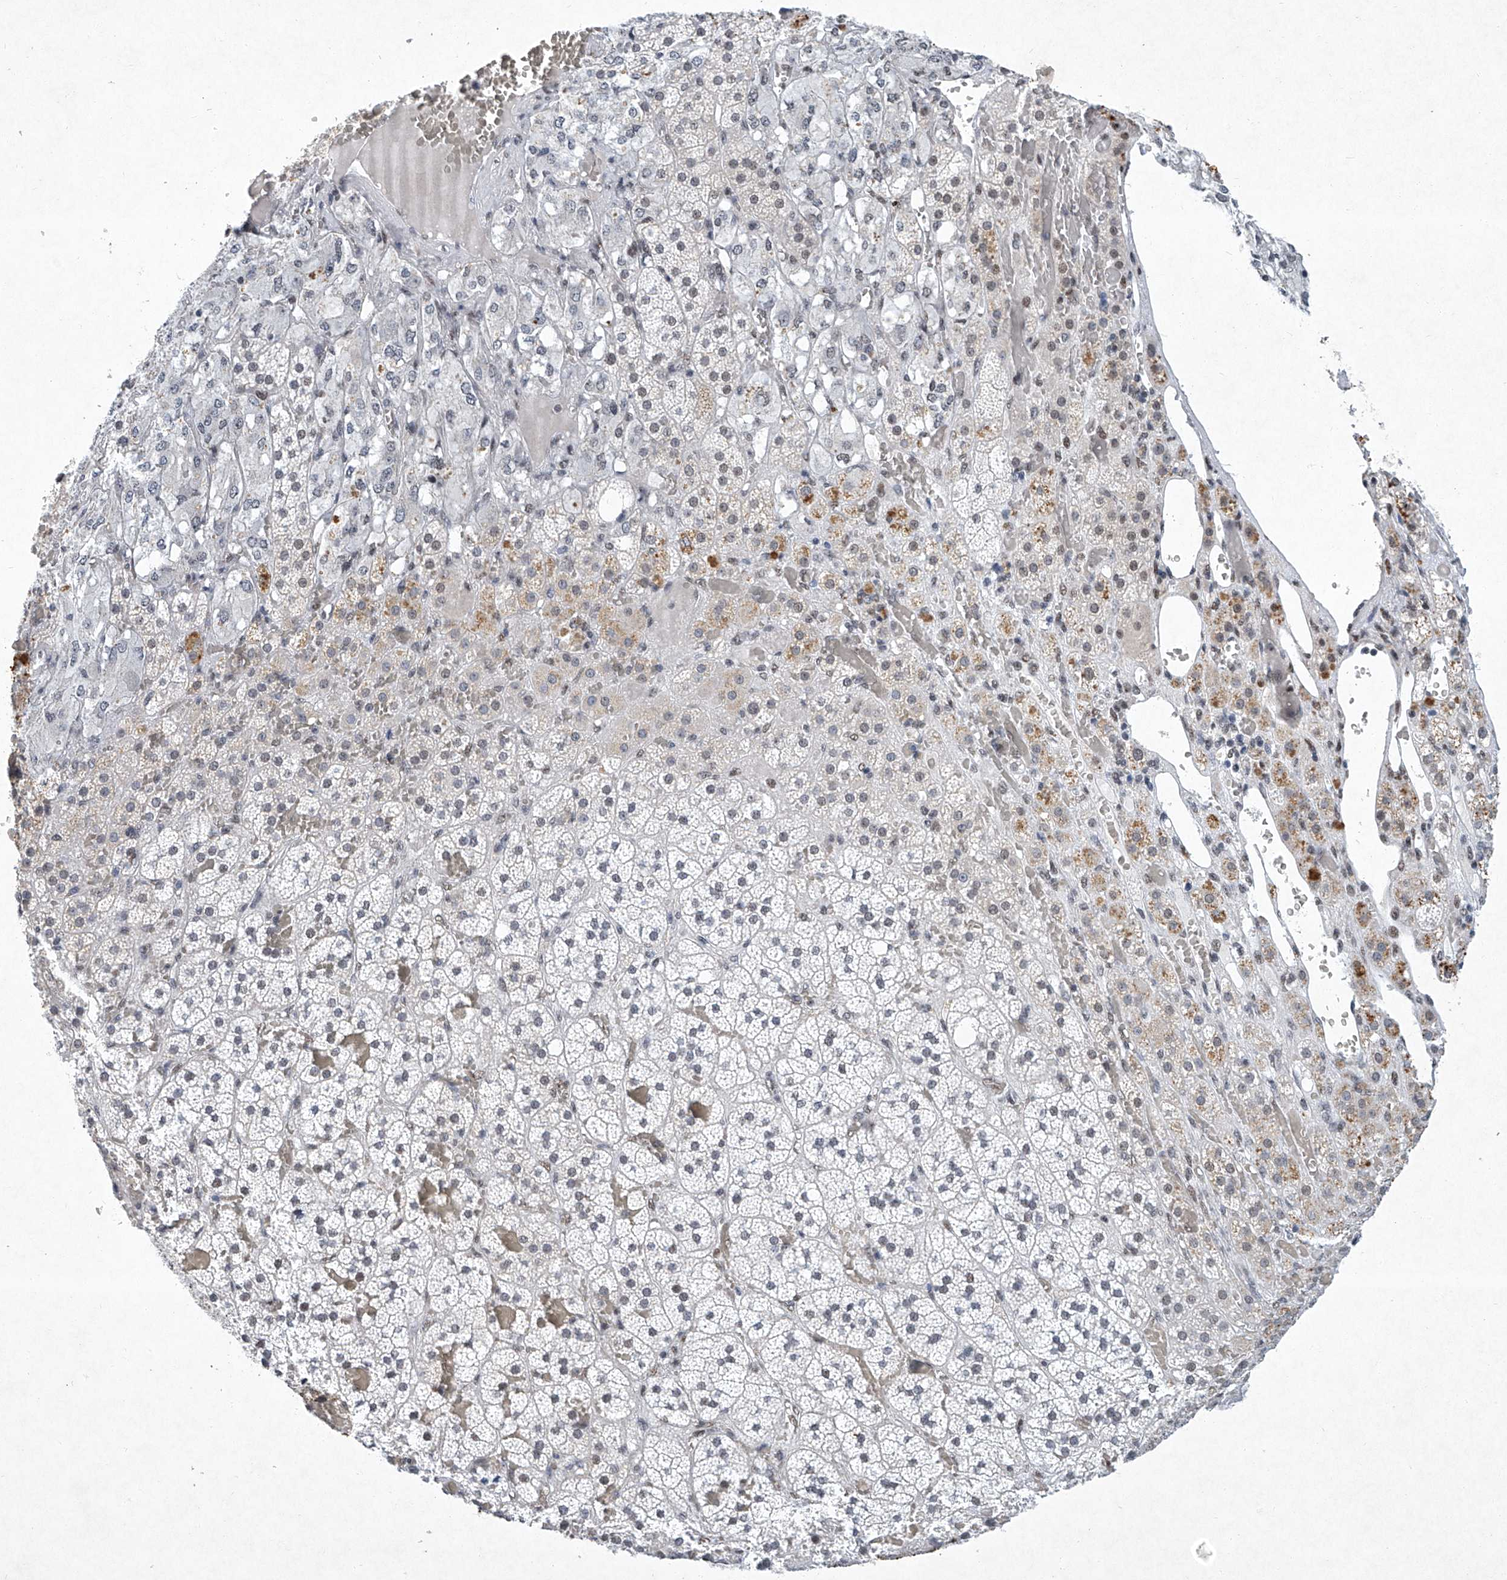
{"staining": {"intensity": "moderate", "quantity": "<25%", "location": "nuclear"}, "tissue": "adrenal gland", "cell_type": "Glandular cells", "image_type": "normal", "snomed": [{"axis": "morphology", "description": "Normal tissue, NOS"}, {"axis": "topography", "description": "Adrenal gland"}], "caption": "A high-resolution histopathology image shows immunohistochemistry staining of unremarkable adrenal gland, which shows moderate nuclear expression in about <25% of glandular cells.", "gene": "TFDP1", "patient": {"sex": "female", "age": 59}}